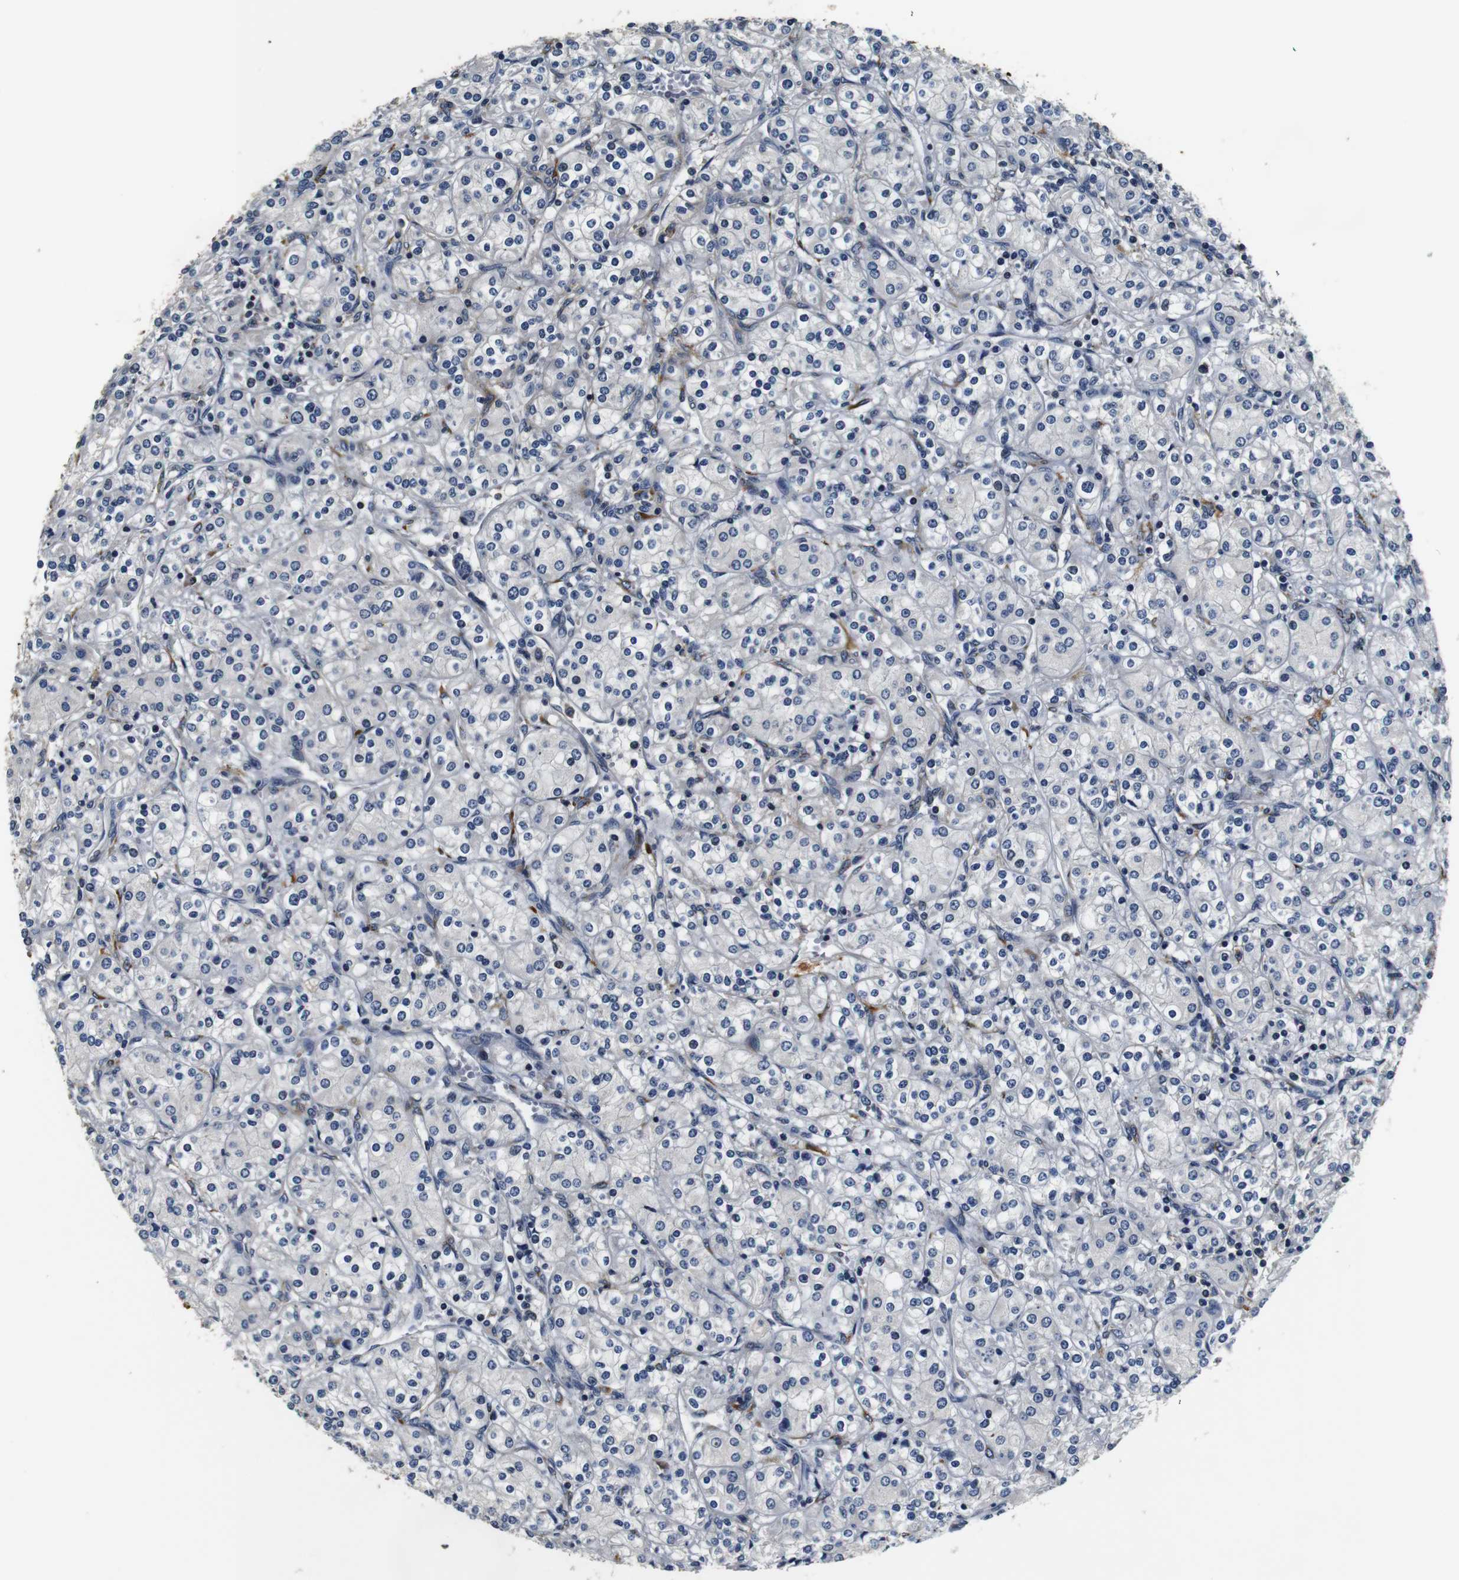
{"staining": {"intensity": "negative", "quantity": "none", "location": "none"}, "tissue": "renal cancer", "cell_type": "Tumor cells", "image_type": "cancer", "snomed": [{"axis": "morphology", "description": "Adenocarcinoma, NOS"}, {"axis": "topography", "description": "Kidney"}], "caption": "Immunohistochemistry micrograph of neoplastic tissue: human renal cancer stained with DAB exhibits no significant protein staining in tumor cells. The staining was performed using DAB (3,3'-diaminobenzidine) to visualize the protein expression in brown, while the nuclei were stained in blue with hematoxylin (Magnification: 20x).", "gene": "COL1A1", "patient": {"sex": "male", "age": 77}}